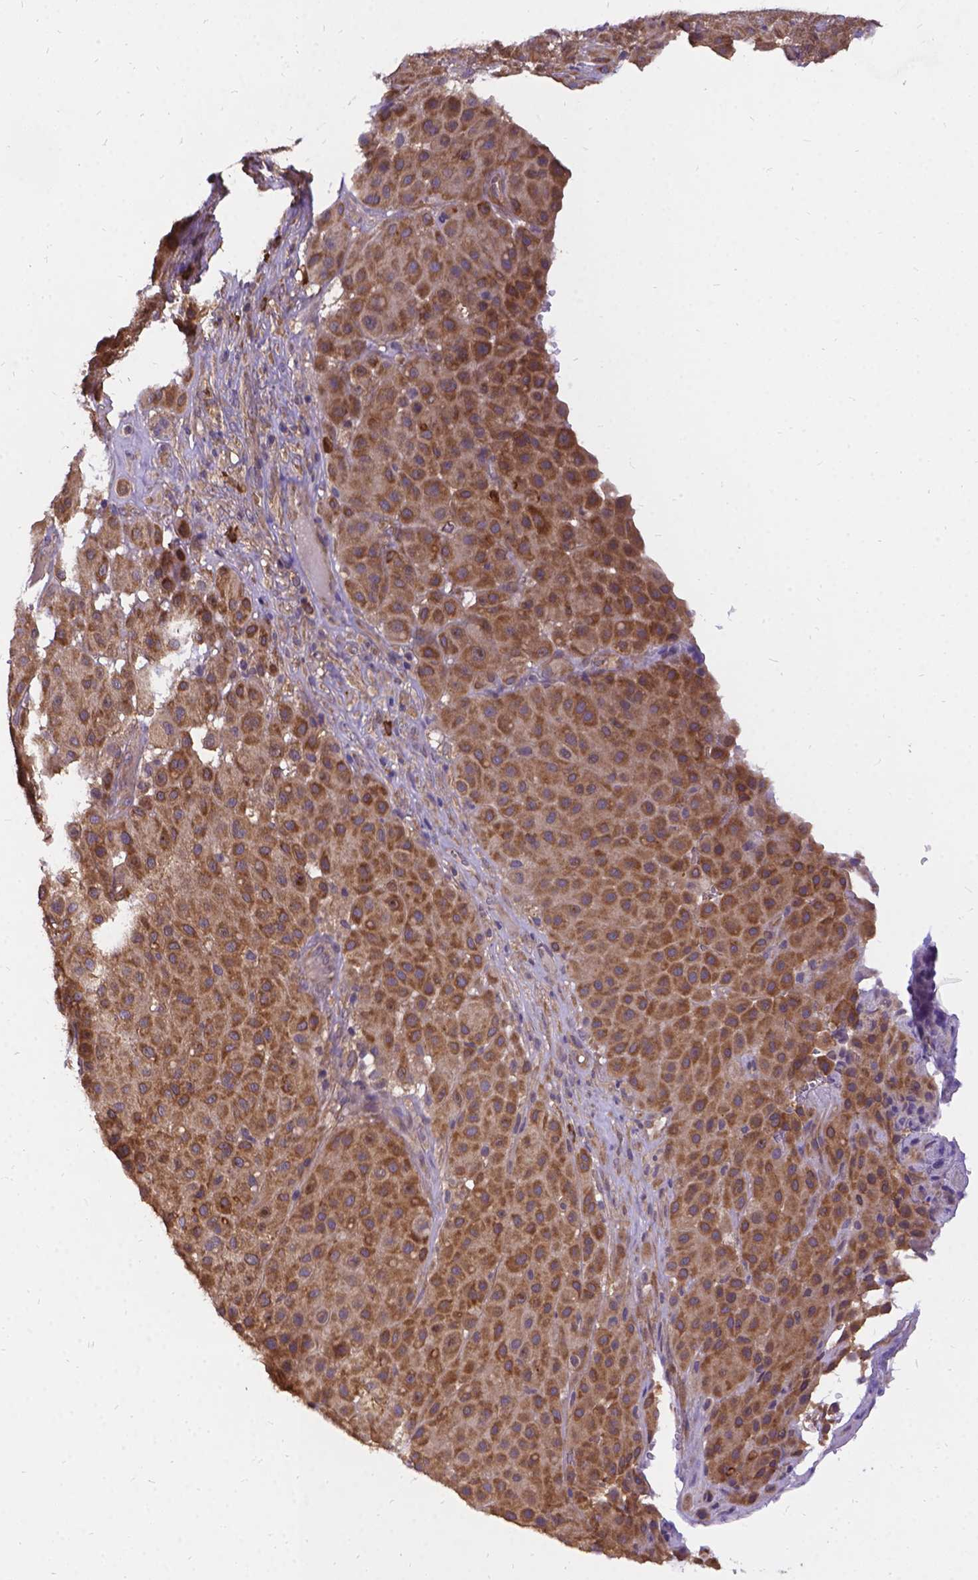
{"staining": {"intensity": "moderate", "quantity": ">75%", "location": "cytoplasmic/membranous"}, "tissue": "melanoma", "cell_type": "Tumor cells", "image_type": "cancer", "snomed": [{"axis": "morphology", "description": "Malignant melanoma, Metastatic site"}, {"axis": "topography", "description": "Smooth muscle"}], "caption": "Protein expression analysis of human malignant melanoma (metastatic site) reveals moderate cytoplasmic/membranous expression in approximately >75% of tumor cells.", "gene": "DENND6A", "patient": {"sex": "male", "age": 41}}